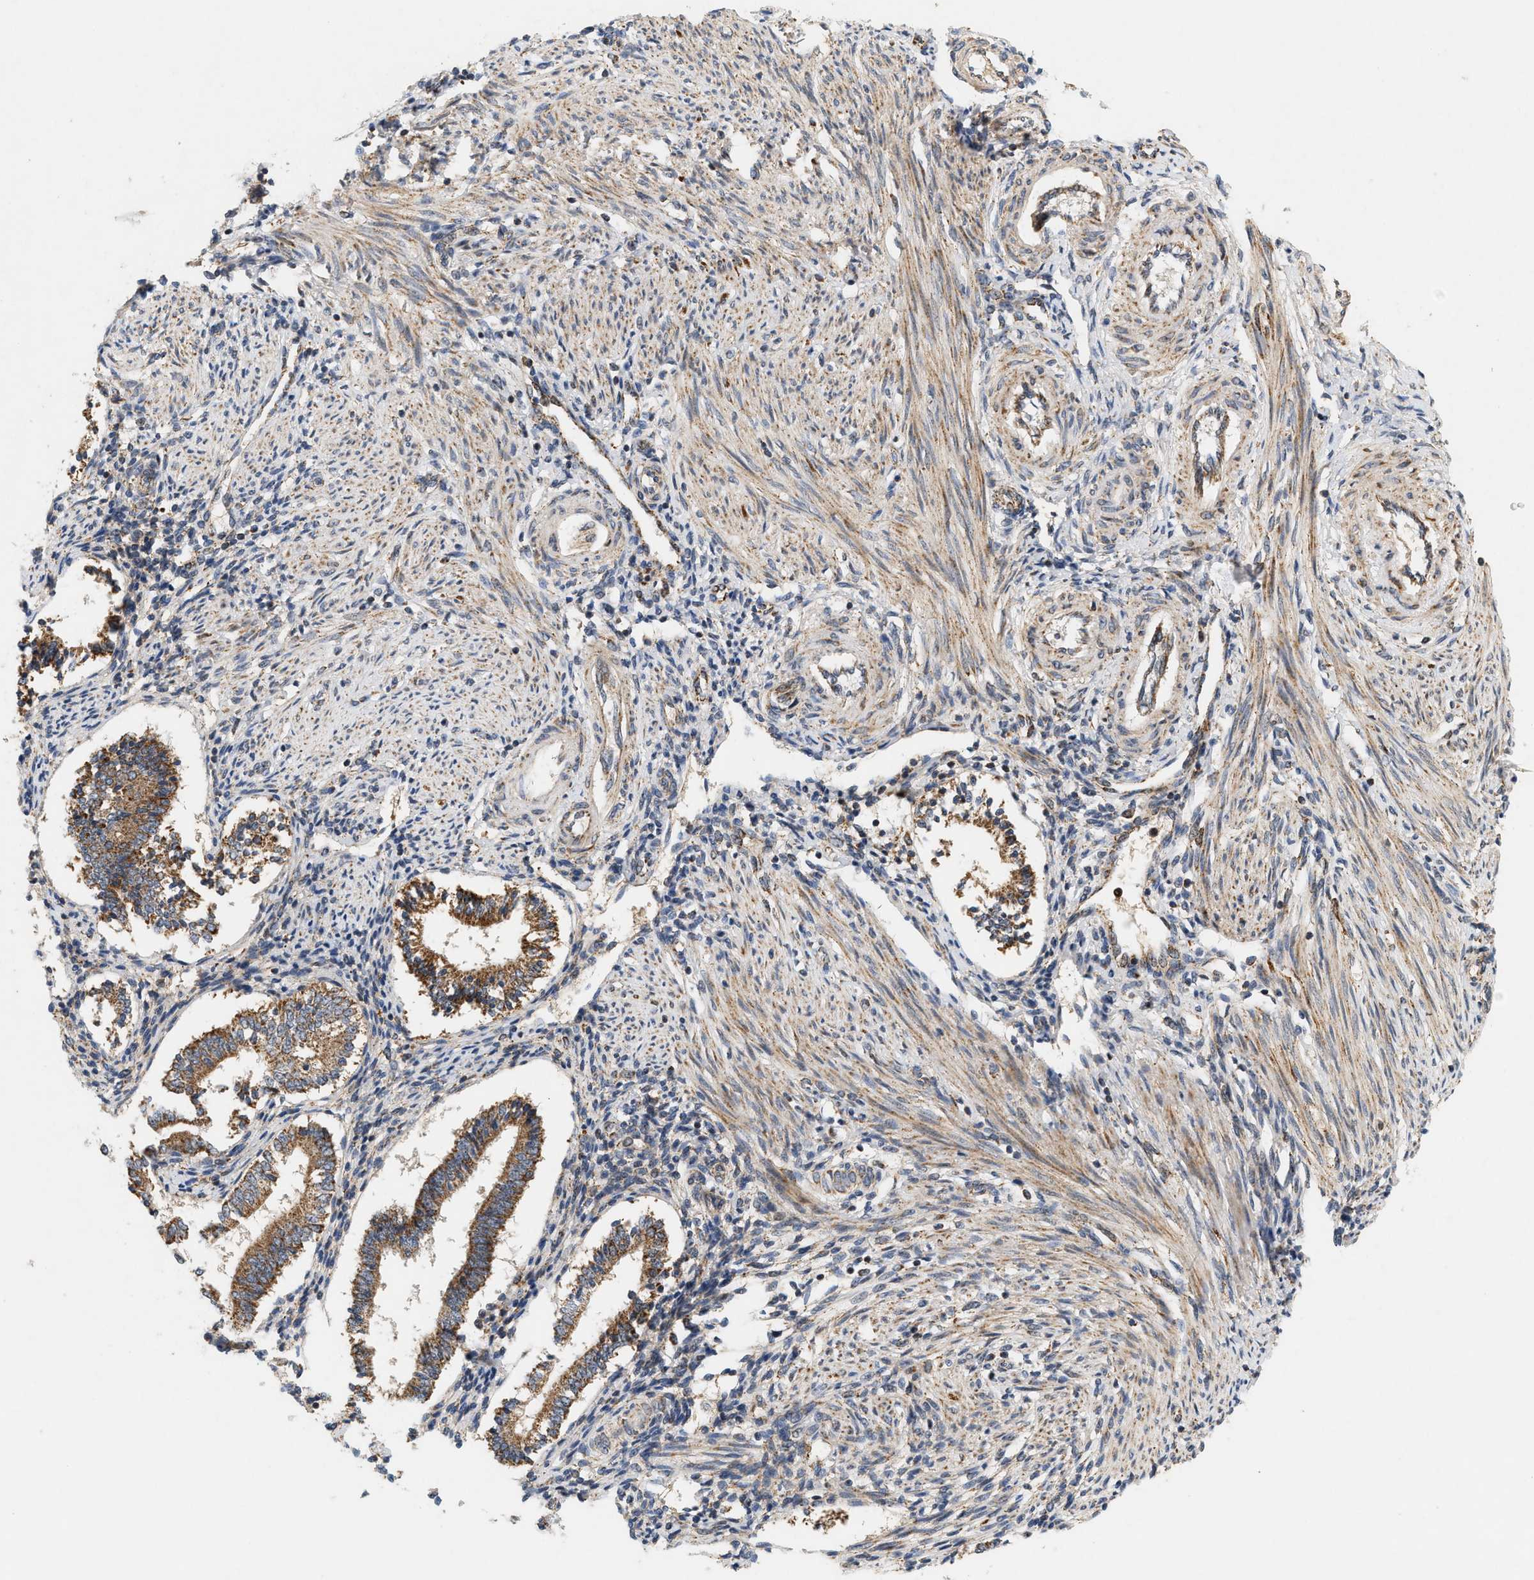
{"staining": {"intensity": "moderate", "quantity": "25%-75%", "location": "cytoplasmic/membranous"}, "tissue": "endometrium", "cell_type": "Cells in endometrial stroma", "image_type": "normal", "snomed": [{"axis": "morphology", "description": "Normal tissue, NOS"}, {"axis": "topography", "description": "Endometrium"}], "caption": "An immunohistochemistry (IHC) photomicrograph of normal tissue is shown. Protein staining in brown shows moderate cytoplasmic/membranous positivity in endometrium within cells in endometrial stroma. Ihc stains the protein in brown and the nuclei are stained blue.", "gene": "MCU", "patient": {"sex": "female", "age": 42}}